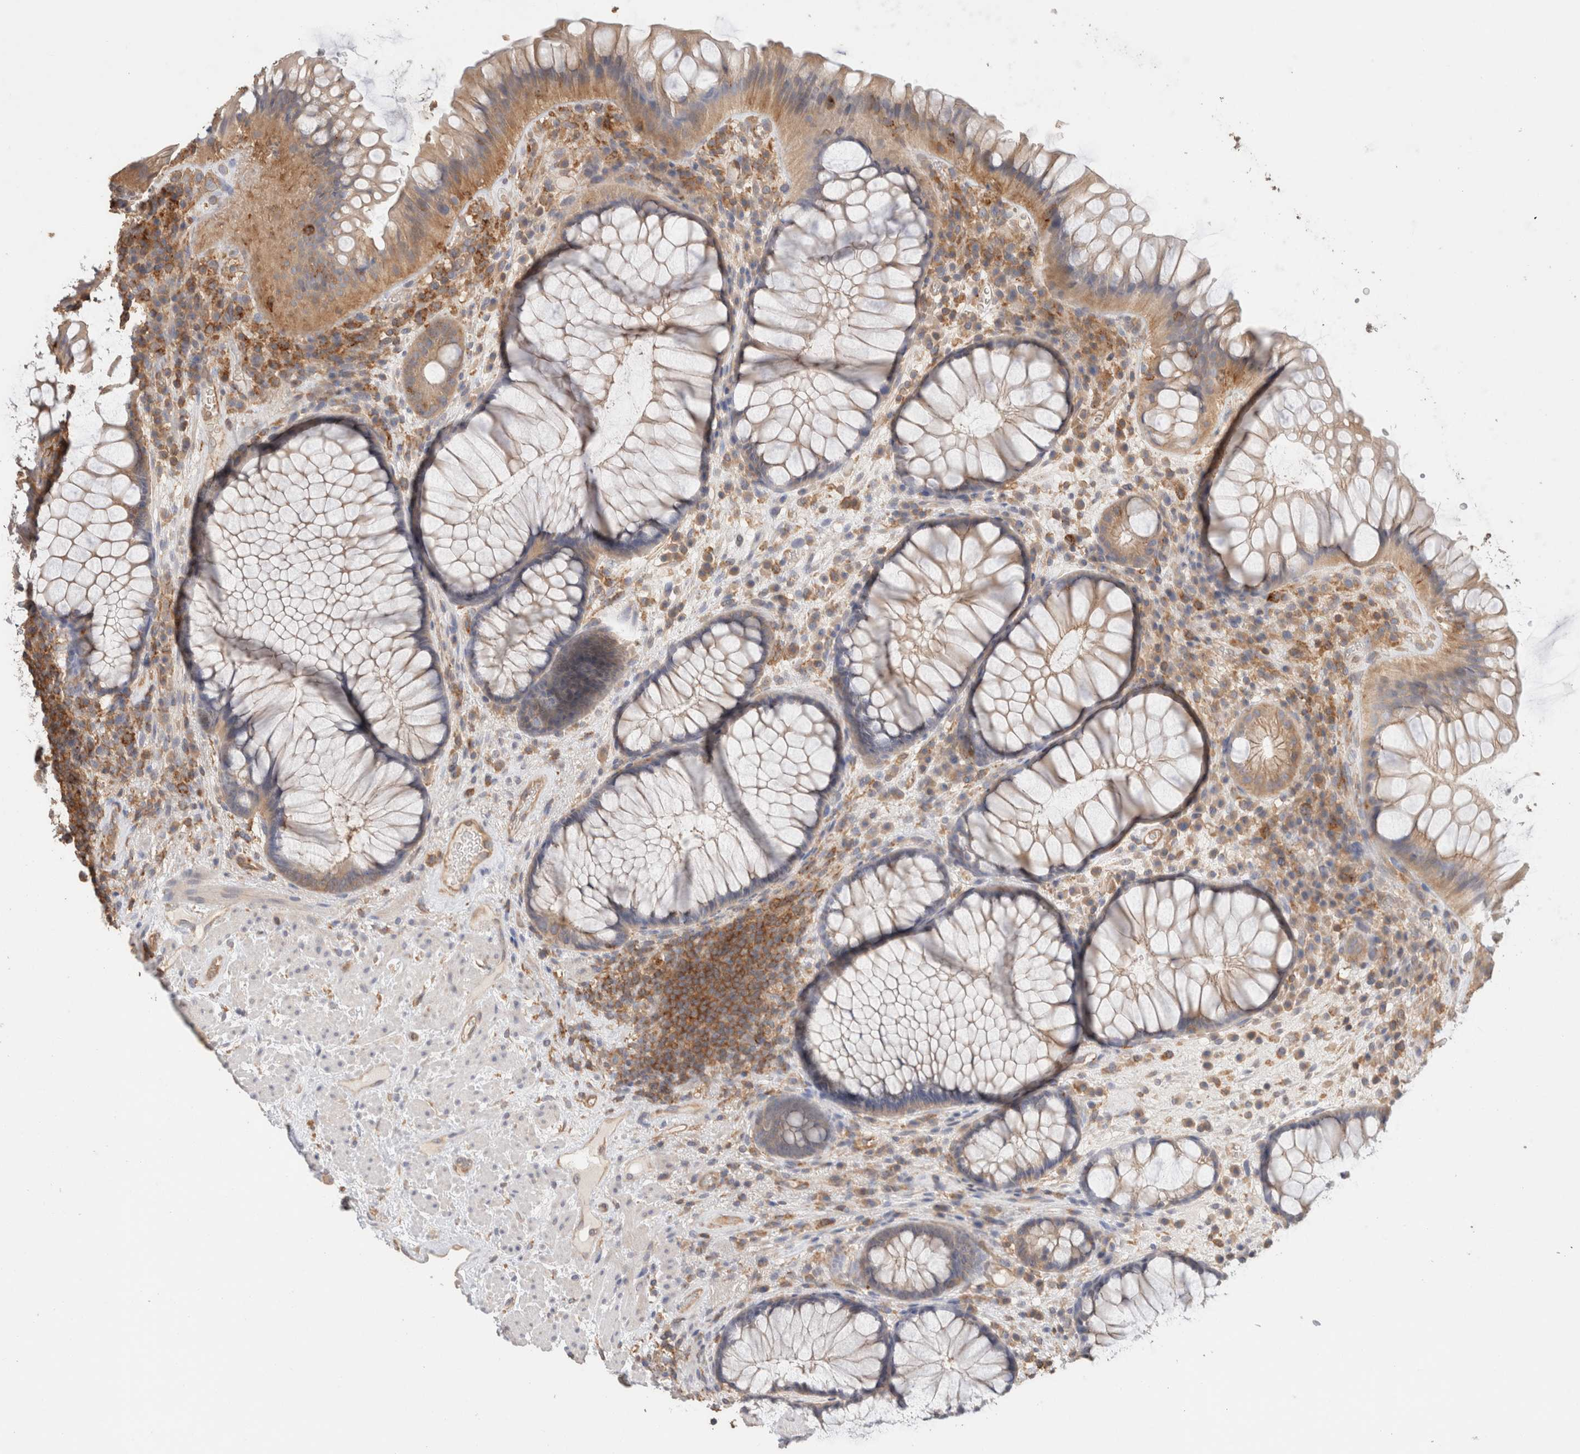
{"staining": {"intensity": "weak", "quantity": ">75%", "location": "cytoplasmic/membranous"}, "tissue": "rectum", "cell_type": "Glandular cells", "image_type": "normal", "snomed": [{"axis": "morphology", "description": "Normal tissue, NOS"}, {"axis": "topography", "description": "Rectum"}], "caption": "The micrograph exhibits immunohistochemical staining of unremarkable rectum. There is weak cytoplasmic/membranous positivity is seen in approximately >75% of glandular cells.", "gene": "CFAP418", "patient": {"sex": "male", "age": 51}}